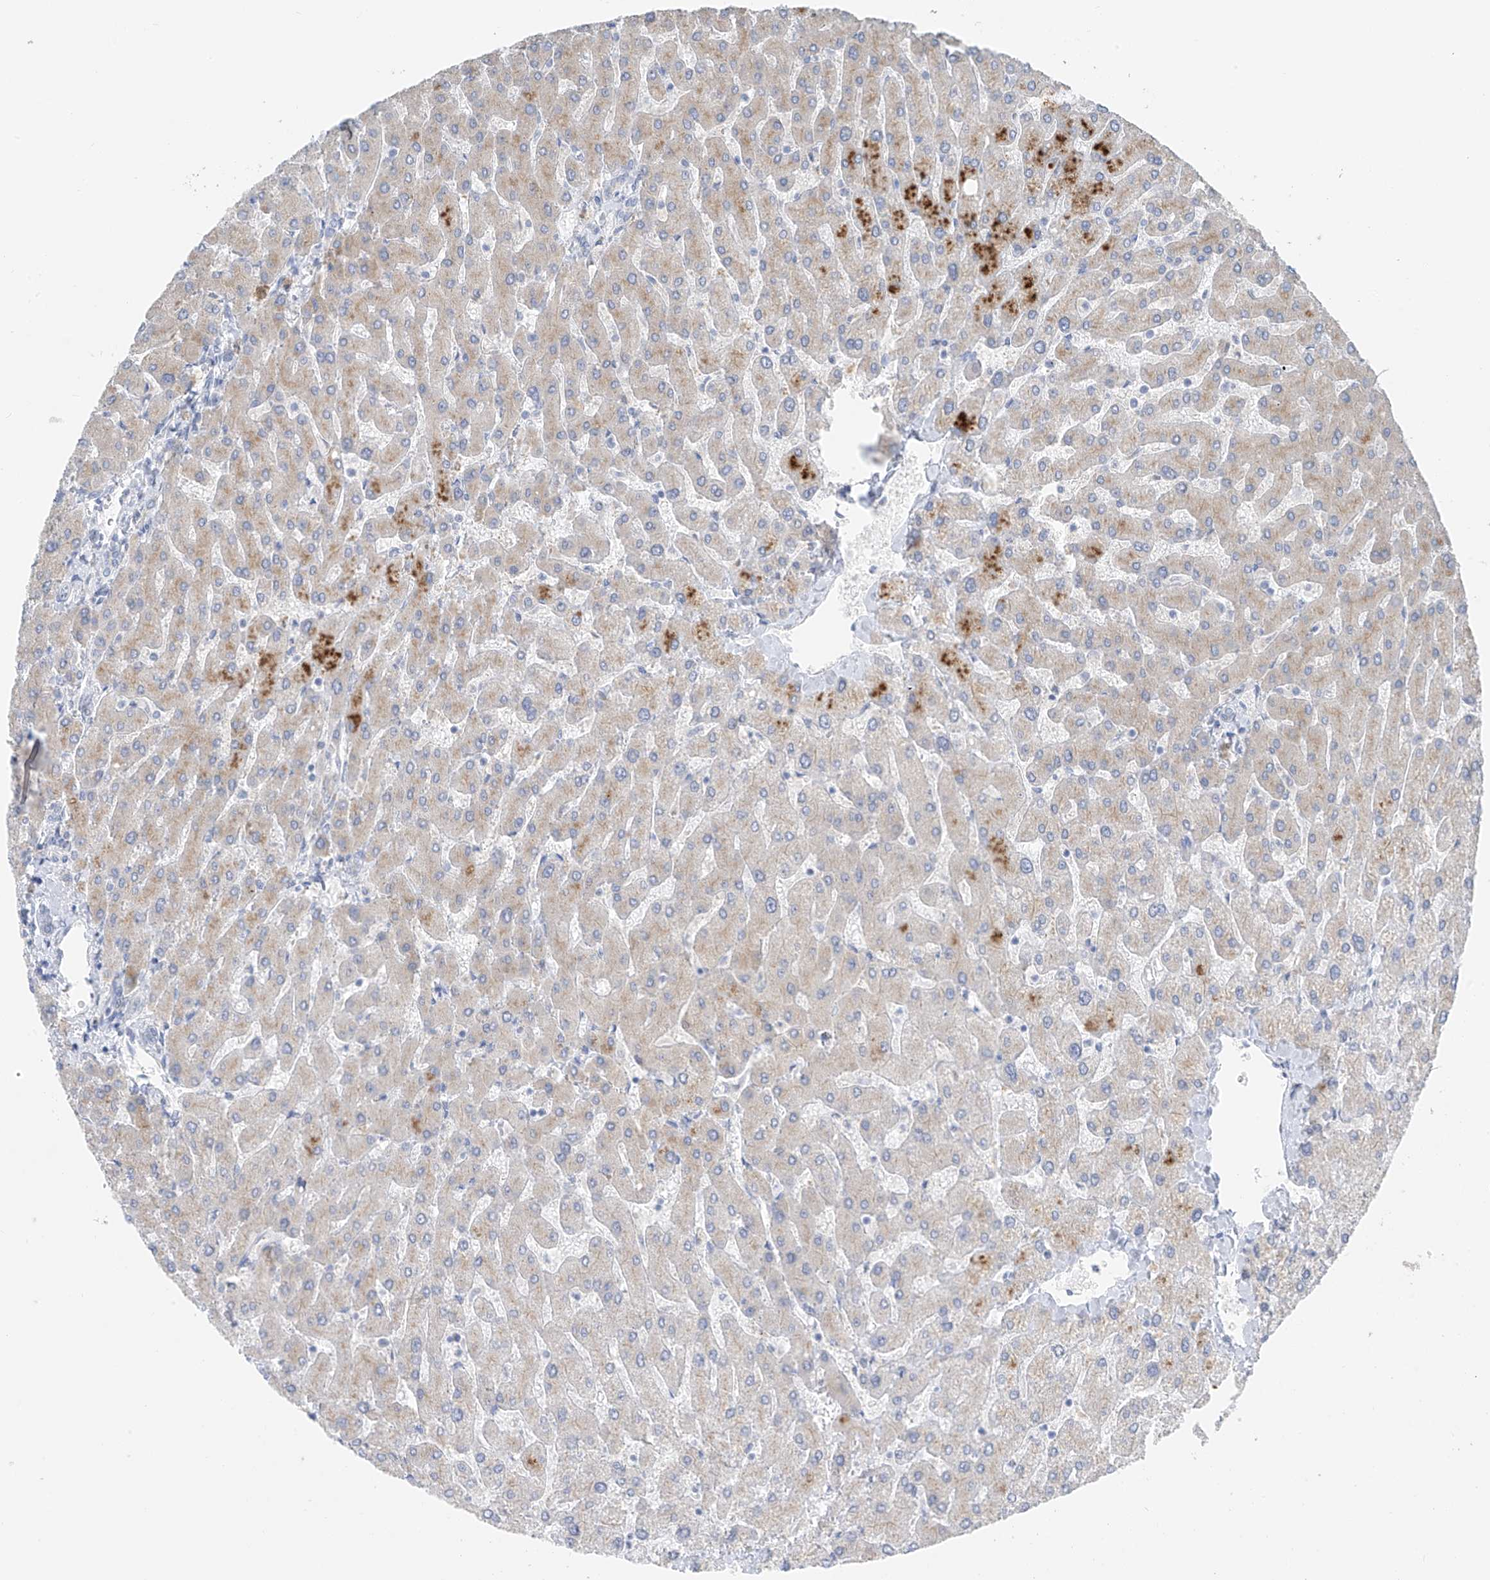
{"staining": {"intensity": "negative", "quantity": "none", "location": "none"}, "tissue": "liver", "cell_type": "Cholangiocytes", "image_type": "normal", "snomed": [{"axis": "morphology", "description": "Normal tissue, NOS"}, {"axis": "topography", "description": "Liver"}], "caption": "IHC of benign human liver shows no positivity in cholangiocytes.", "gene": "NALCN", "patient": {"sex": "male", "age": 55}}